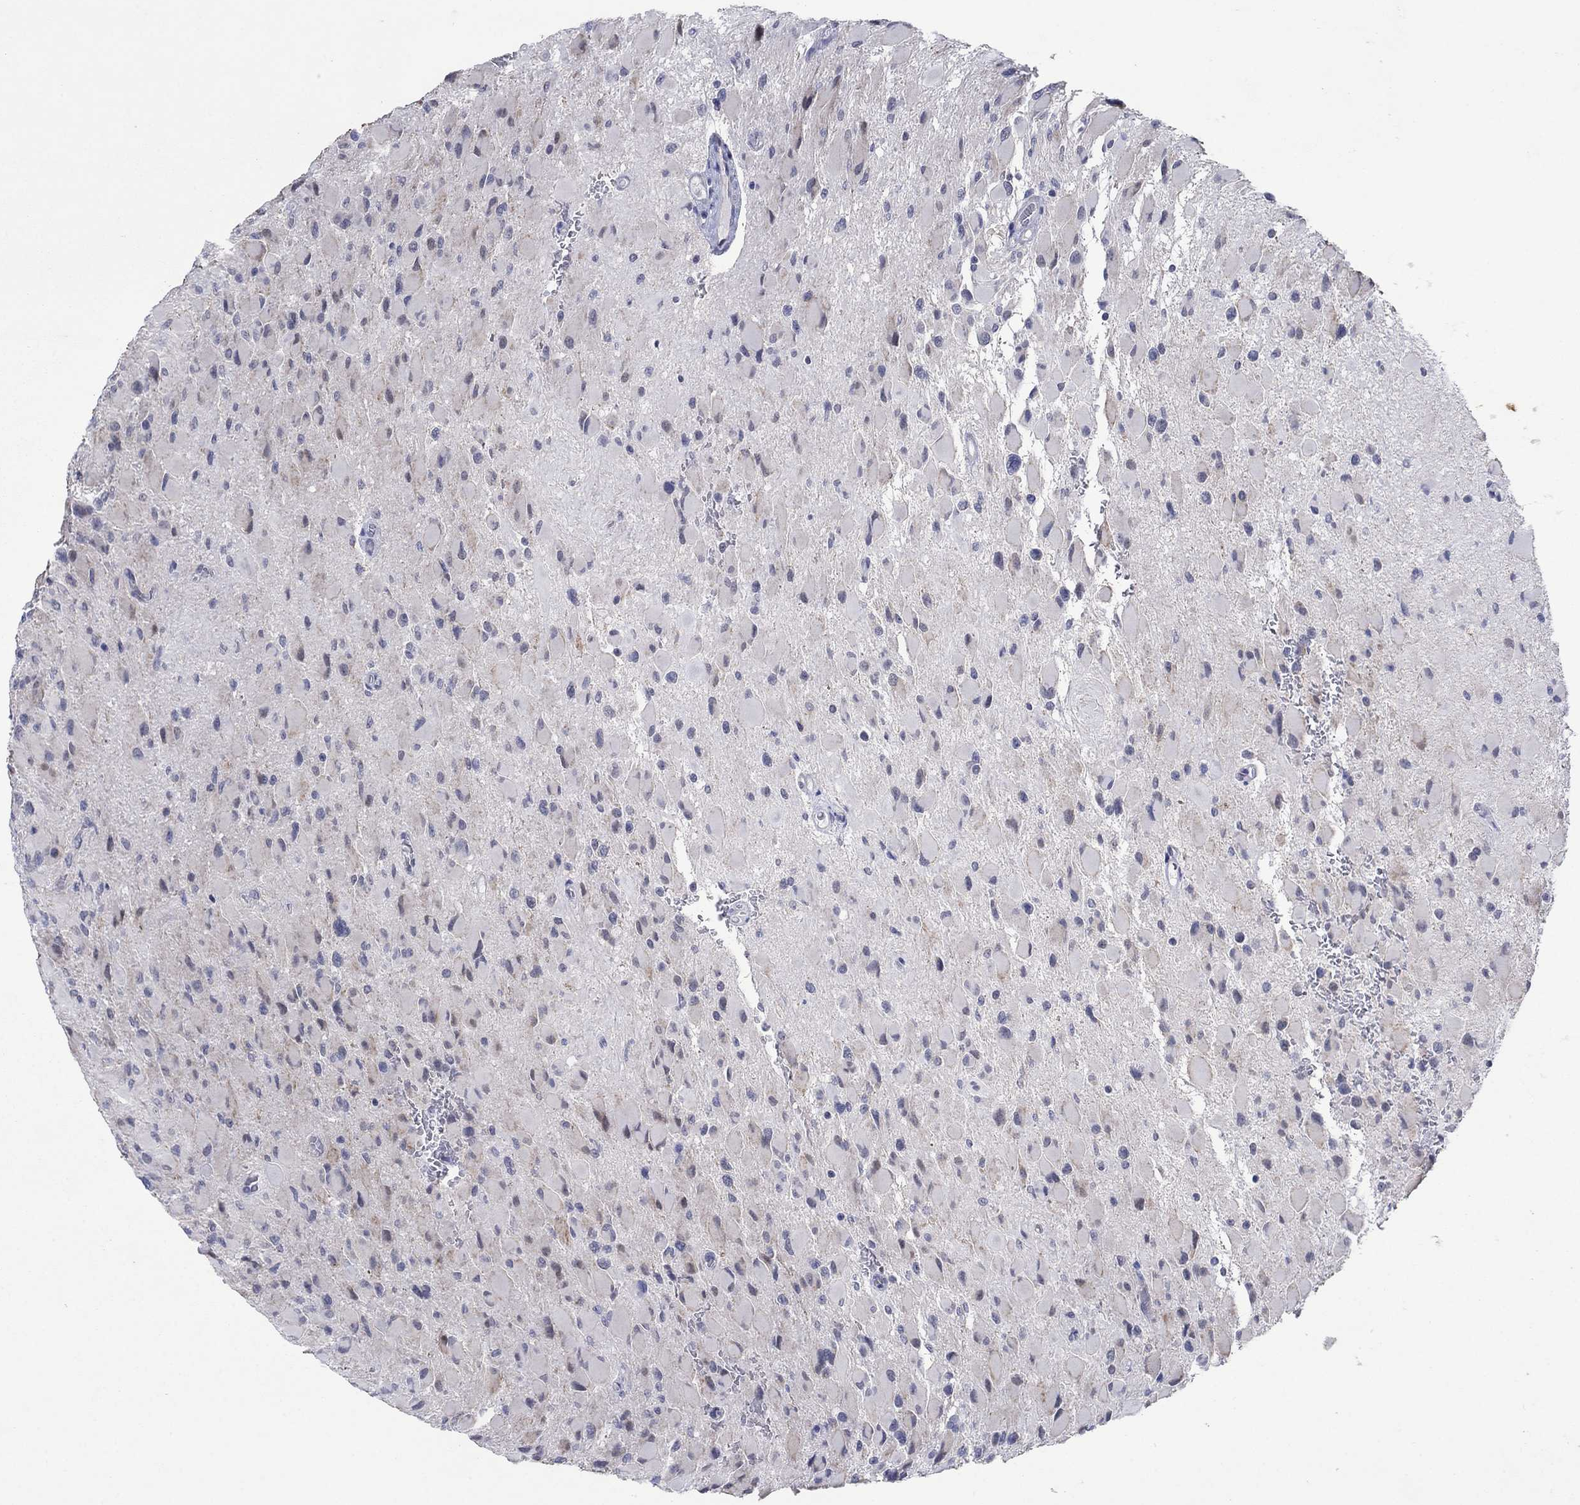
{"staining": {"intensity": "negative", "quantity": "none", "location": "none"}, "tissue": "glioma", "cell_type": "Tumor cells", "image_type": "cancer", "snomed": [{"axis": "morphology", "description": "Glioma, malignant, High grade"}, {"axis": "topography", "description": "Cerebral cortex"}], "caption": "Photomicrograph shows no protein expression in tumor cells of malignant glioma (high-grade) tissue.", "gene": "SDC1", "patient": {"sex": "female", "age": 36}}